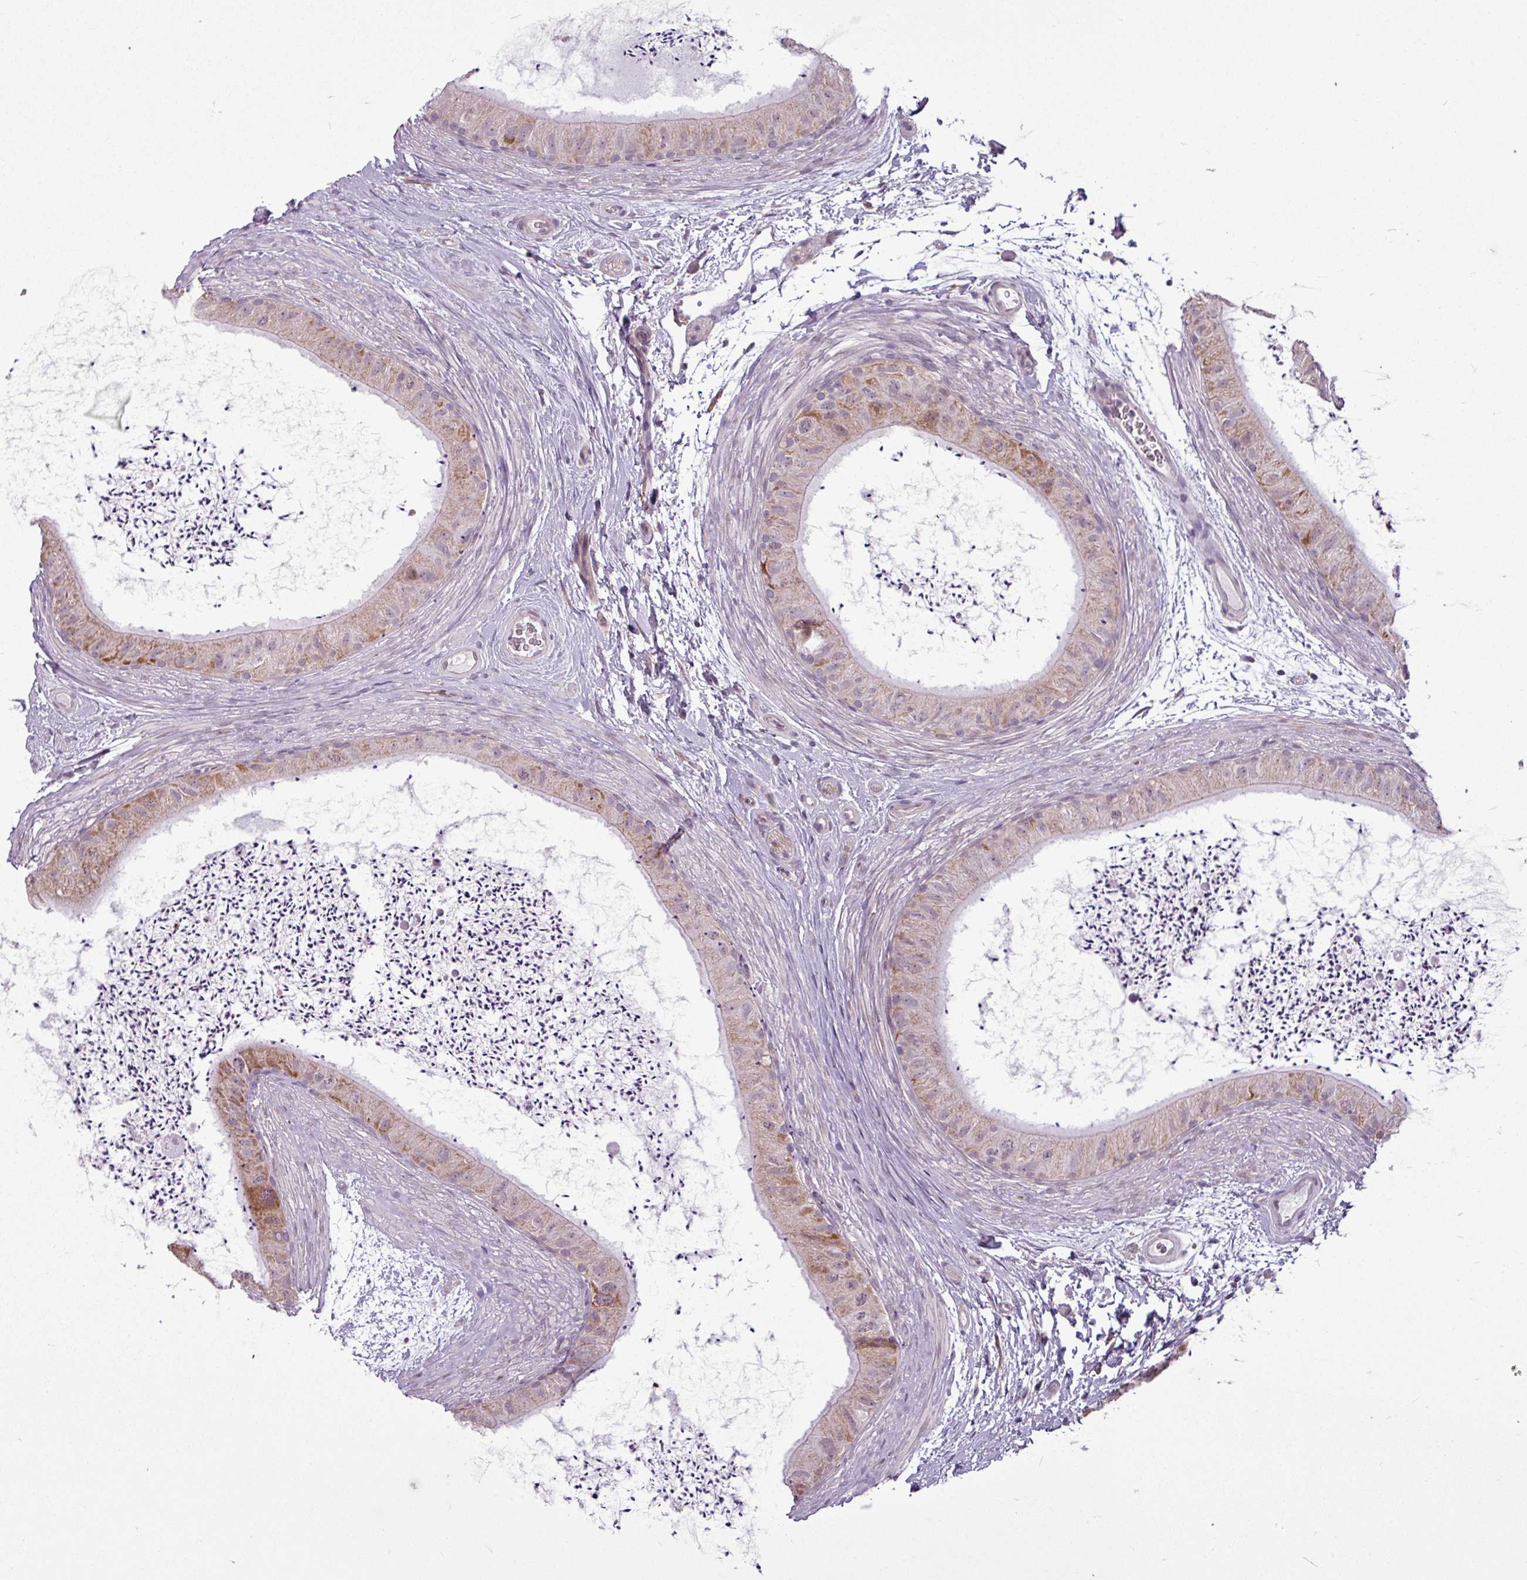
{"staining": {"intensity": "weak", "quantity": "25%-75%", "location": "nuclear"}, "tissue": "epididymis", "cell_type": "Glandular cells", "image_type": "normal", "snomed": [{"axis": "morphology", "description": "Normal tissue, NOS"}, {"axis": "topography", "description": "Epididymis"}], "caption": "Immunohistochemical staining of normal human epididymis shows low levels of weak nuclear expression in approximately 25%-75% of glandular cells. (Stains: DAB (3,3'-diaminobenzidine) in brown, nuclei in blue, Microscopy: brightfield microscopy at high magnification).", "gene": "GPT2", "patient": {"sex": "male", "age": 50}}